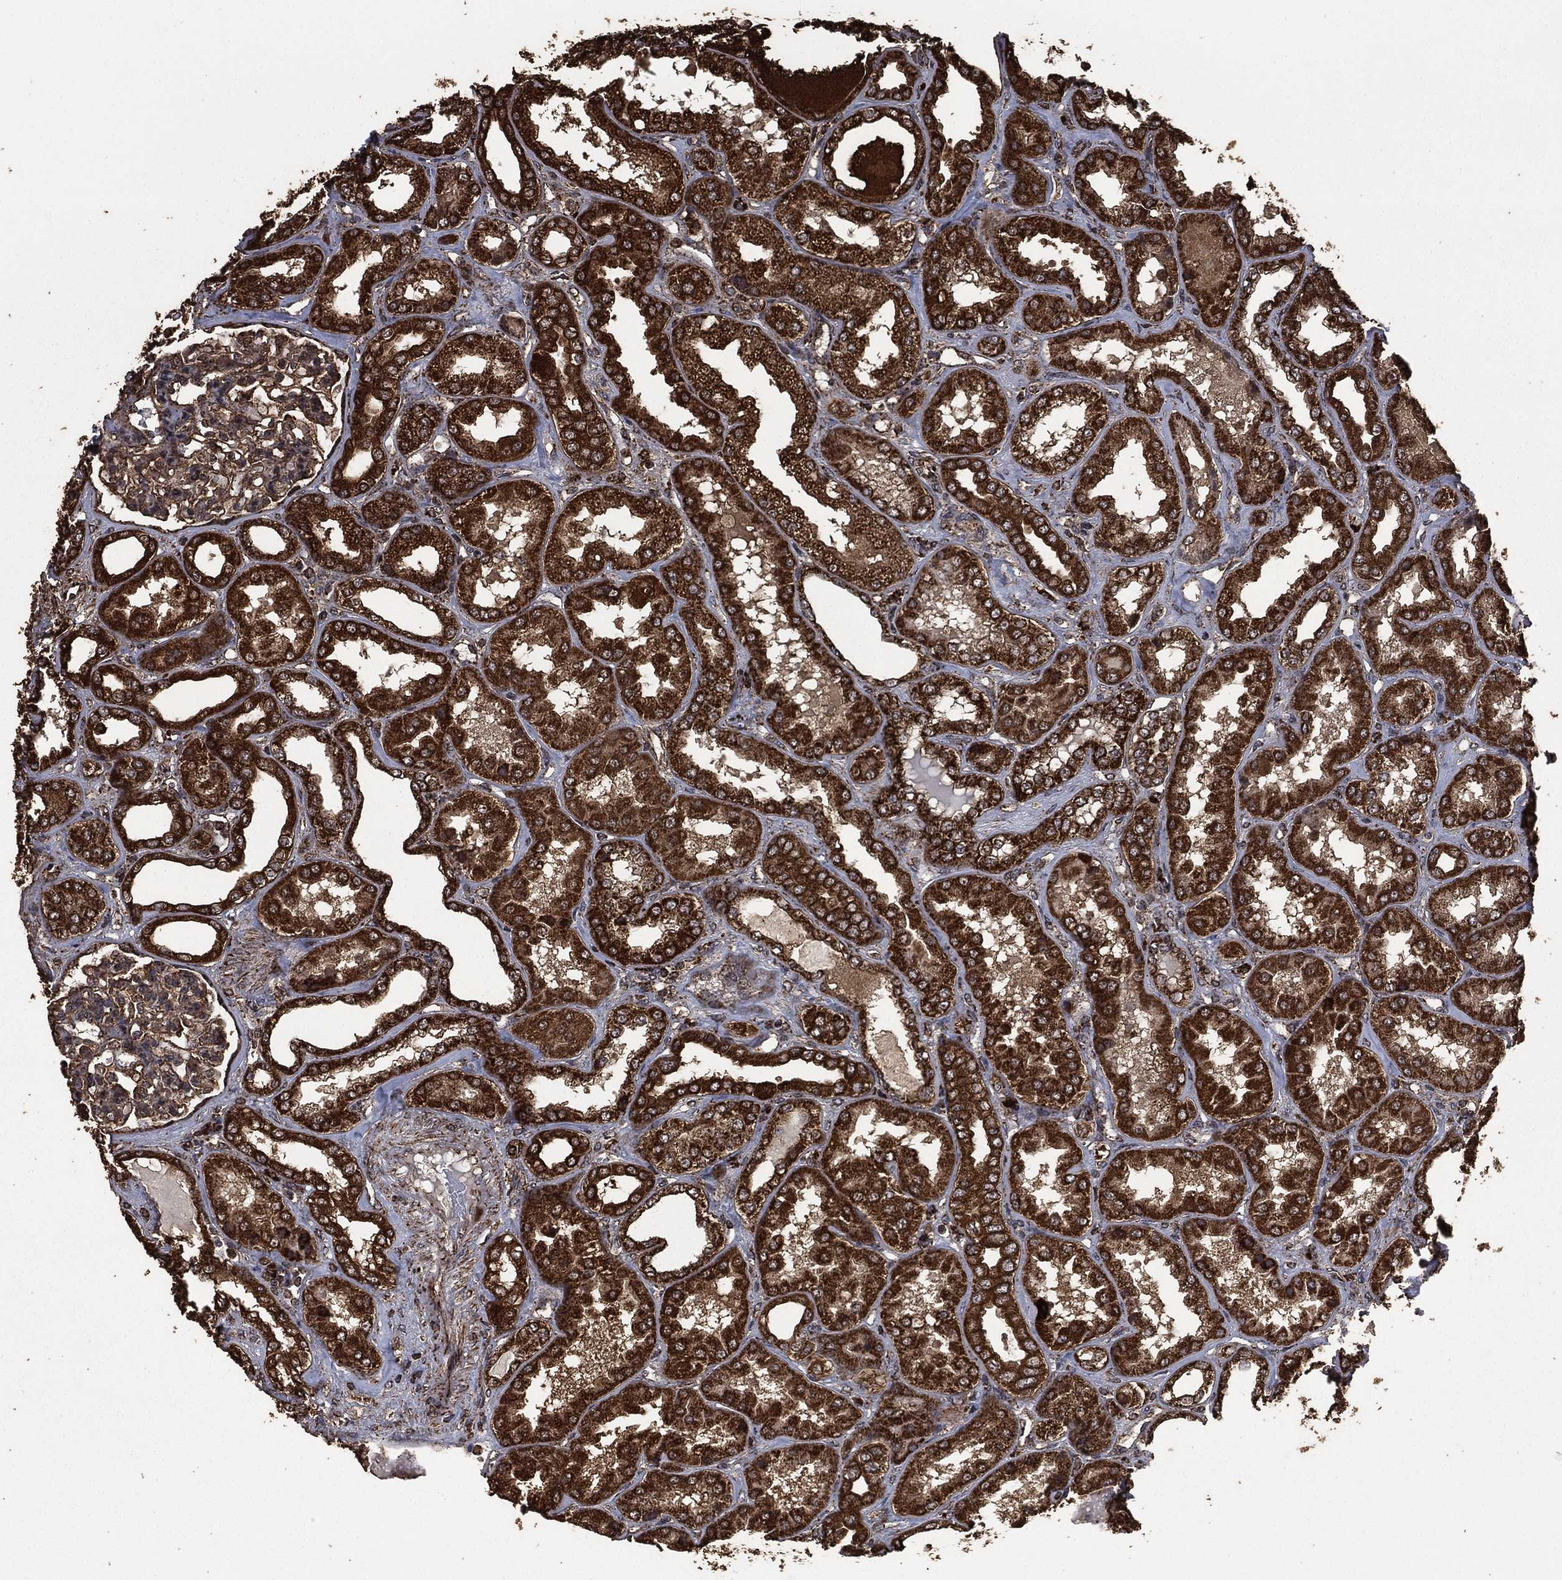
{"staining": {"intensity": "strong", "quantity": "<25%", "location": "cytoplasmic/membranous"}, "tissue": "kidney", "cell_type": "Cells in glomeruli", "image_type": "normal", "snomed": [{"axis": "morphology", "description": "Normal tissue, NOS"}, {"axis": "topography", "description": "Kidney"}], "caption": "A micrograph of human kidney stained for a protein exhibits strong cytoplasmic/membranous brown staining in cells in glomeruli. Using DAB (brown) and hematoxylin (blue) stains, captured at high magnification using brightfield microscopy.", "gene": "LIG3", "patient": {"sex": "female", "age": 56}}